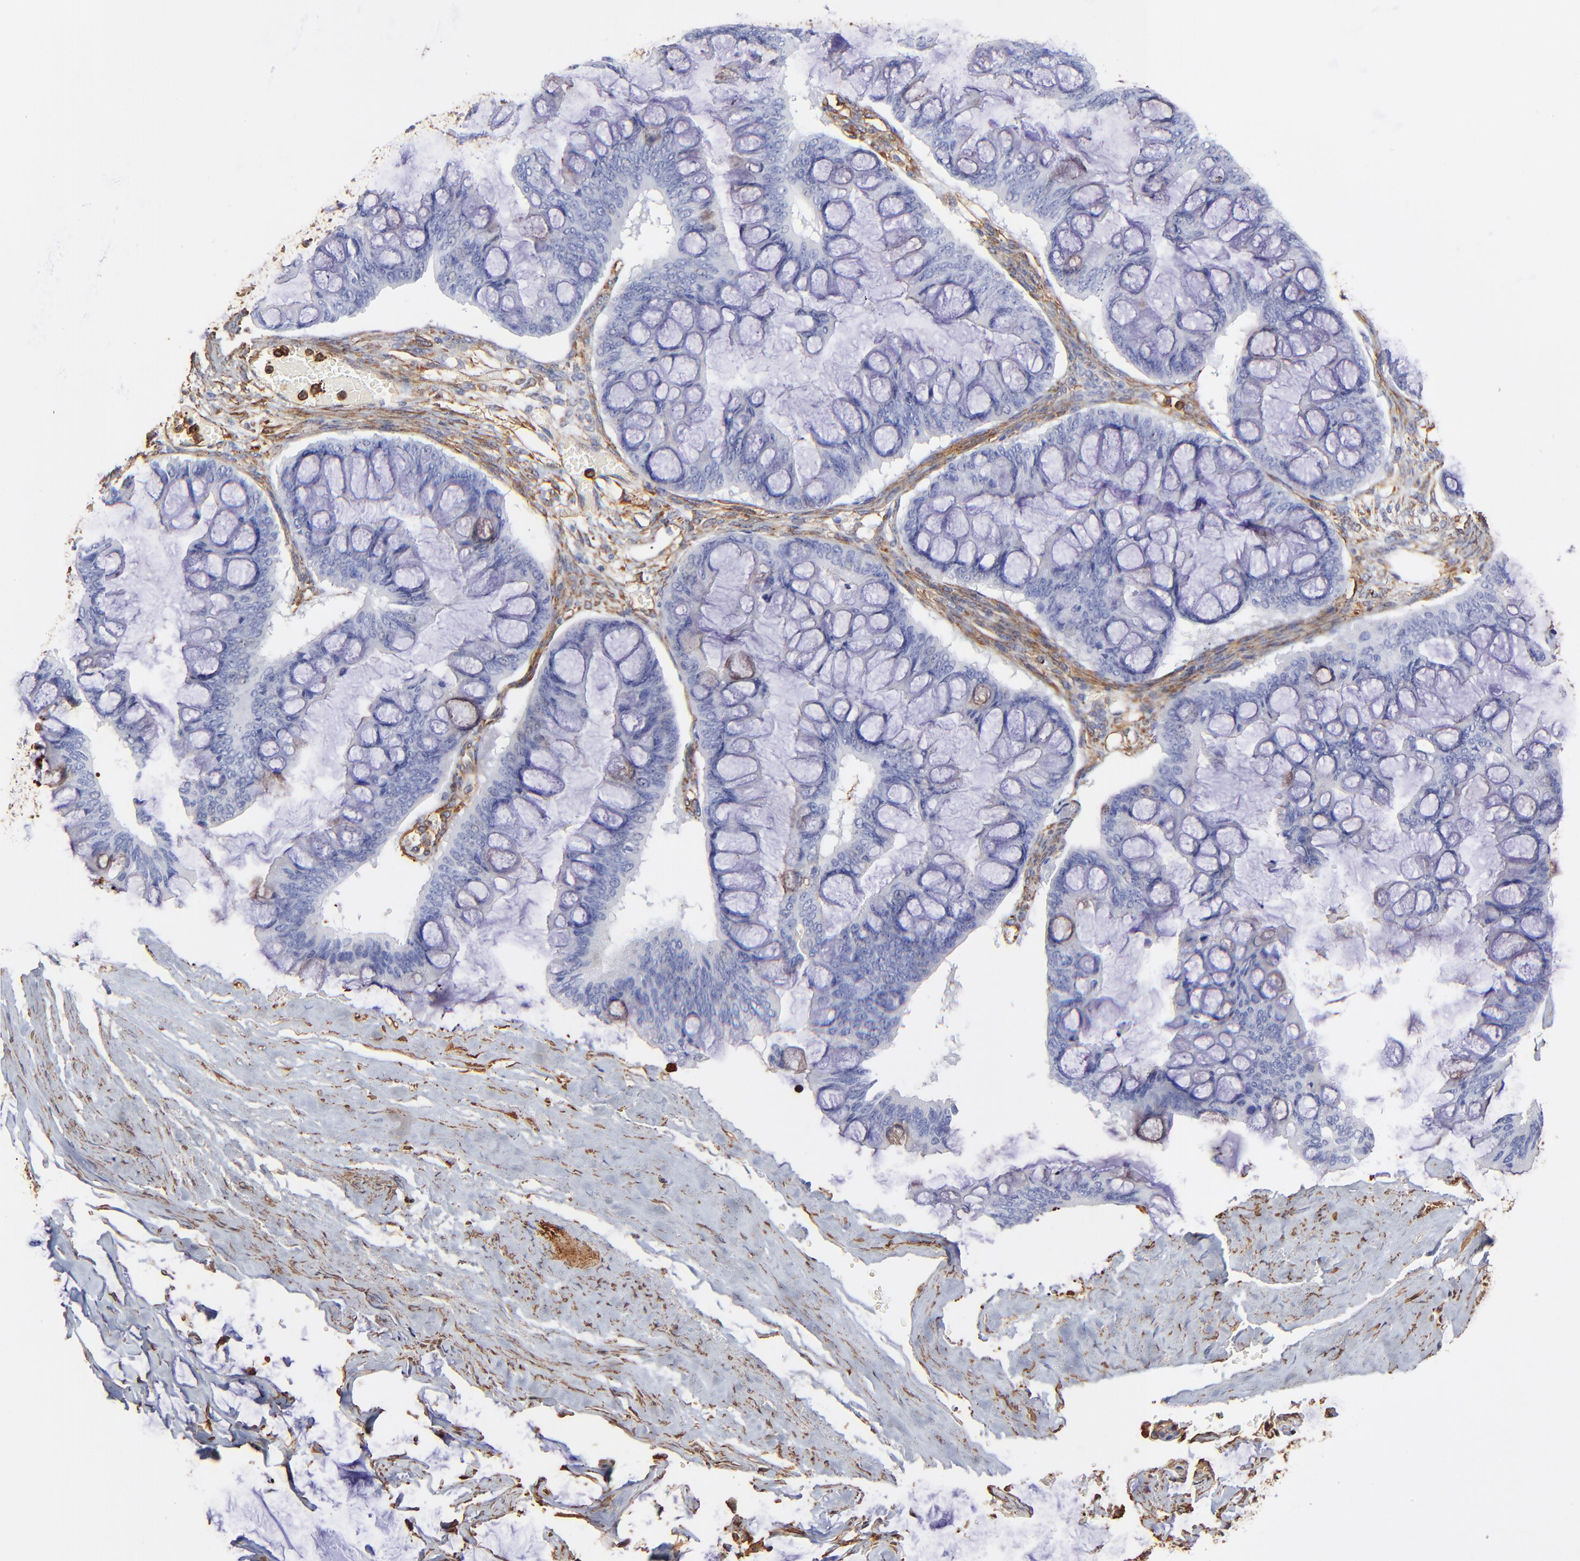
{"staining": {"intensity": "weak", "quantity": "<25%", "location": "cytoplasmic/membranous"}, "tissue": "ovarian cancer", "cell_type": "Tumor cells", "image_type": "cancer", "snomed": [{"axis": "morphology", "description": "Cystadenocarcinoma, mucinous, NOS"}, {"axis": "topography", "description": "Ovary"}], "caption": "Immunohistochemistry micrograph of neoplastic tissue: mucinous cystadenocarcinoma (ovarian) stained with DAB (3,3'-diaminobenzidine) displays no significant protein staining in tumor cells.", "gene": "FLNA", "patient": {"sex": "female", "age": 73}}